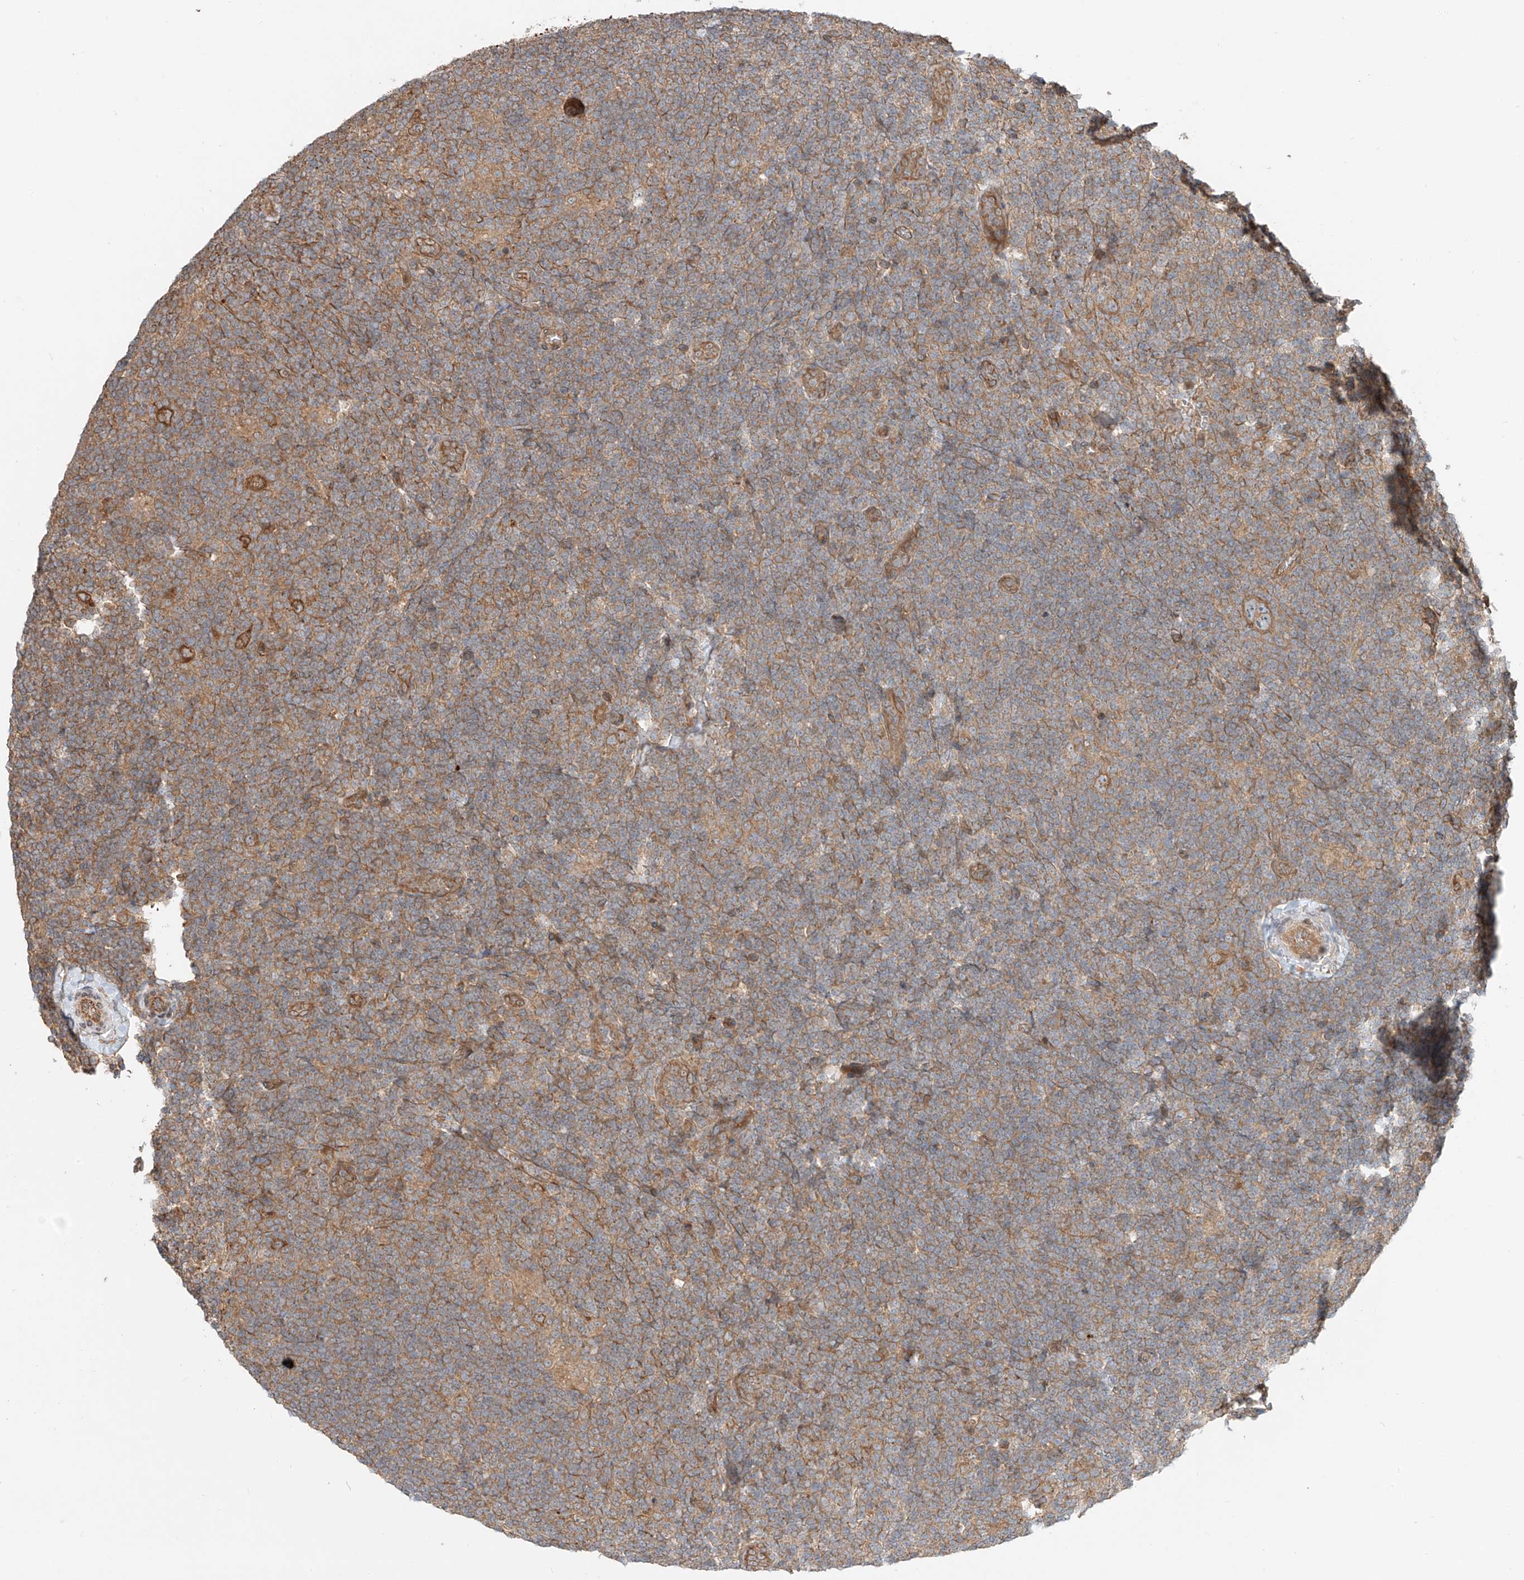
{"staining": {"intensity": "moderate", "quantity": ">75%", "location": "cytoplasmic/membranous"}, "tissue": "lymphoma", "cell_type": "Tumor cells", "image_type": "cancer", "snomed": [{"axis": "morphology", "description": "Hodgkin's disease, NOS"}, {"axis": "topography", "description": "Lymph node"}], "caption": "Protein analysis of lymphoma tissue exhibits moderate cytoplasmic/membranous staining in approximately >75% of tumor cells.", "gene": "CEP162", "patient": {"sex": "female", "age": 57}}